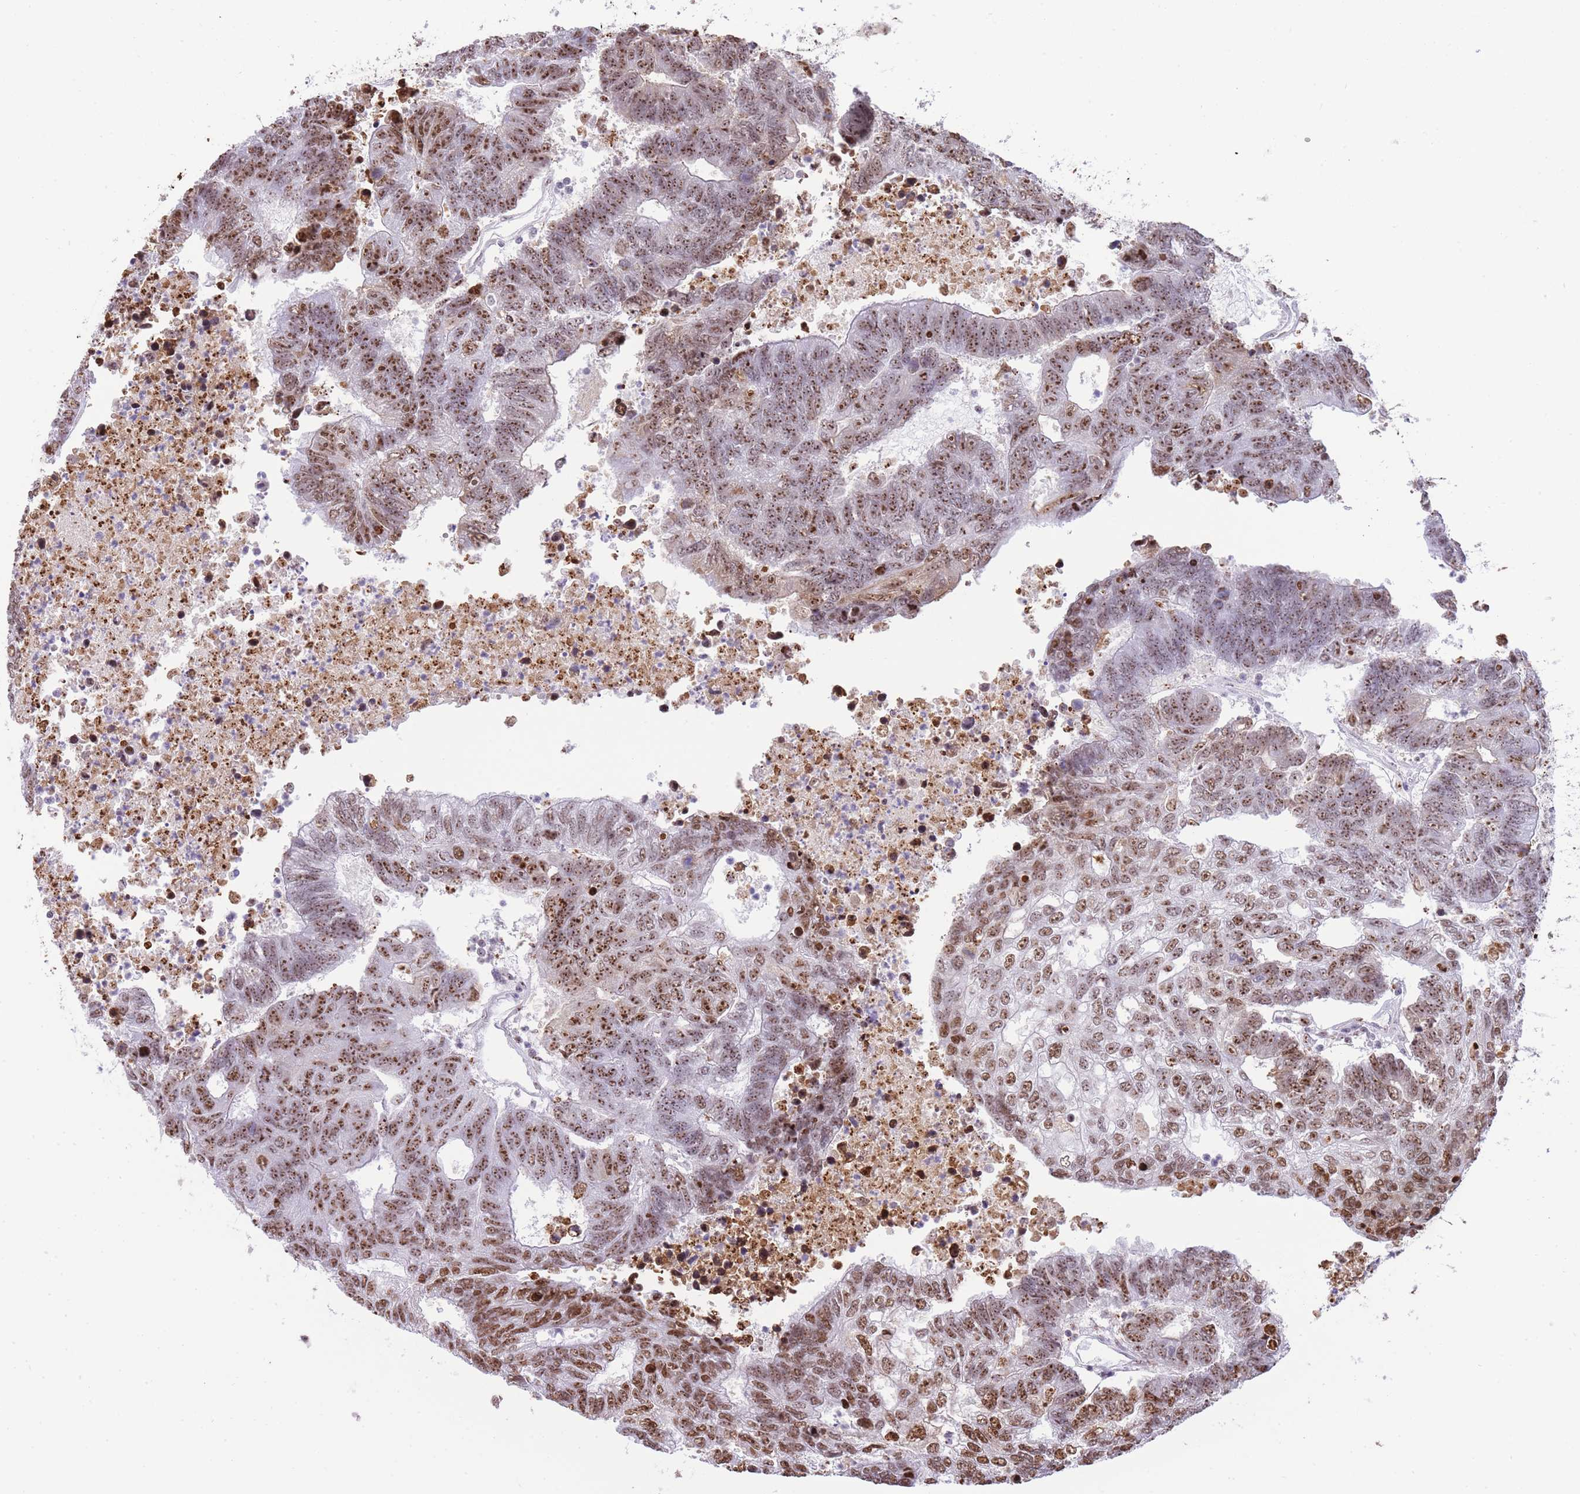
{"staining": {"intensity": "moderate", "quantity": ">75%", "location": "nuclear"}, "tissue": "colorectal cancer", "cell_type": "Tumor cells", "image_type": "cancer", "snomed": [{"axis": "morphology", "description": "Adenocarcinoma, NOS"}, {"axis": "topography", "description": "Colon"}], "caption": "A high-resolution micrograph shows immunohistochemistry staining of colorectal adenocarcinoma, which exhibits moderate nuclear expression in approximately >75% of tumor cells. (DAB (3,3'-diaminobenzidine) = brown stain, brightfield microscopy at high magnification).", "gene": "EVC2", "patient": {"sex": "female", "age": 48}}